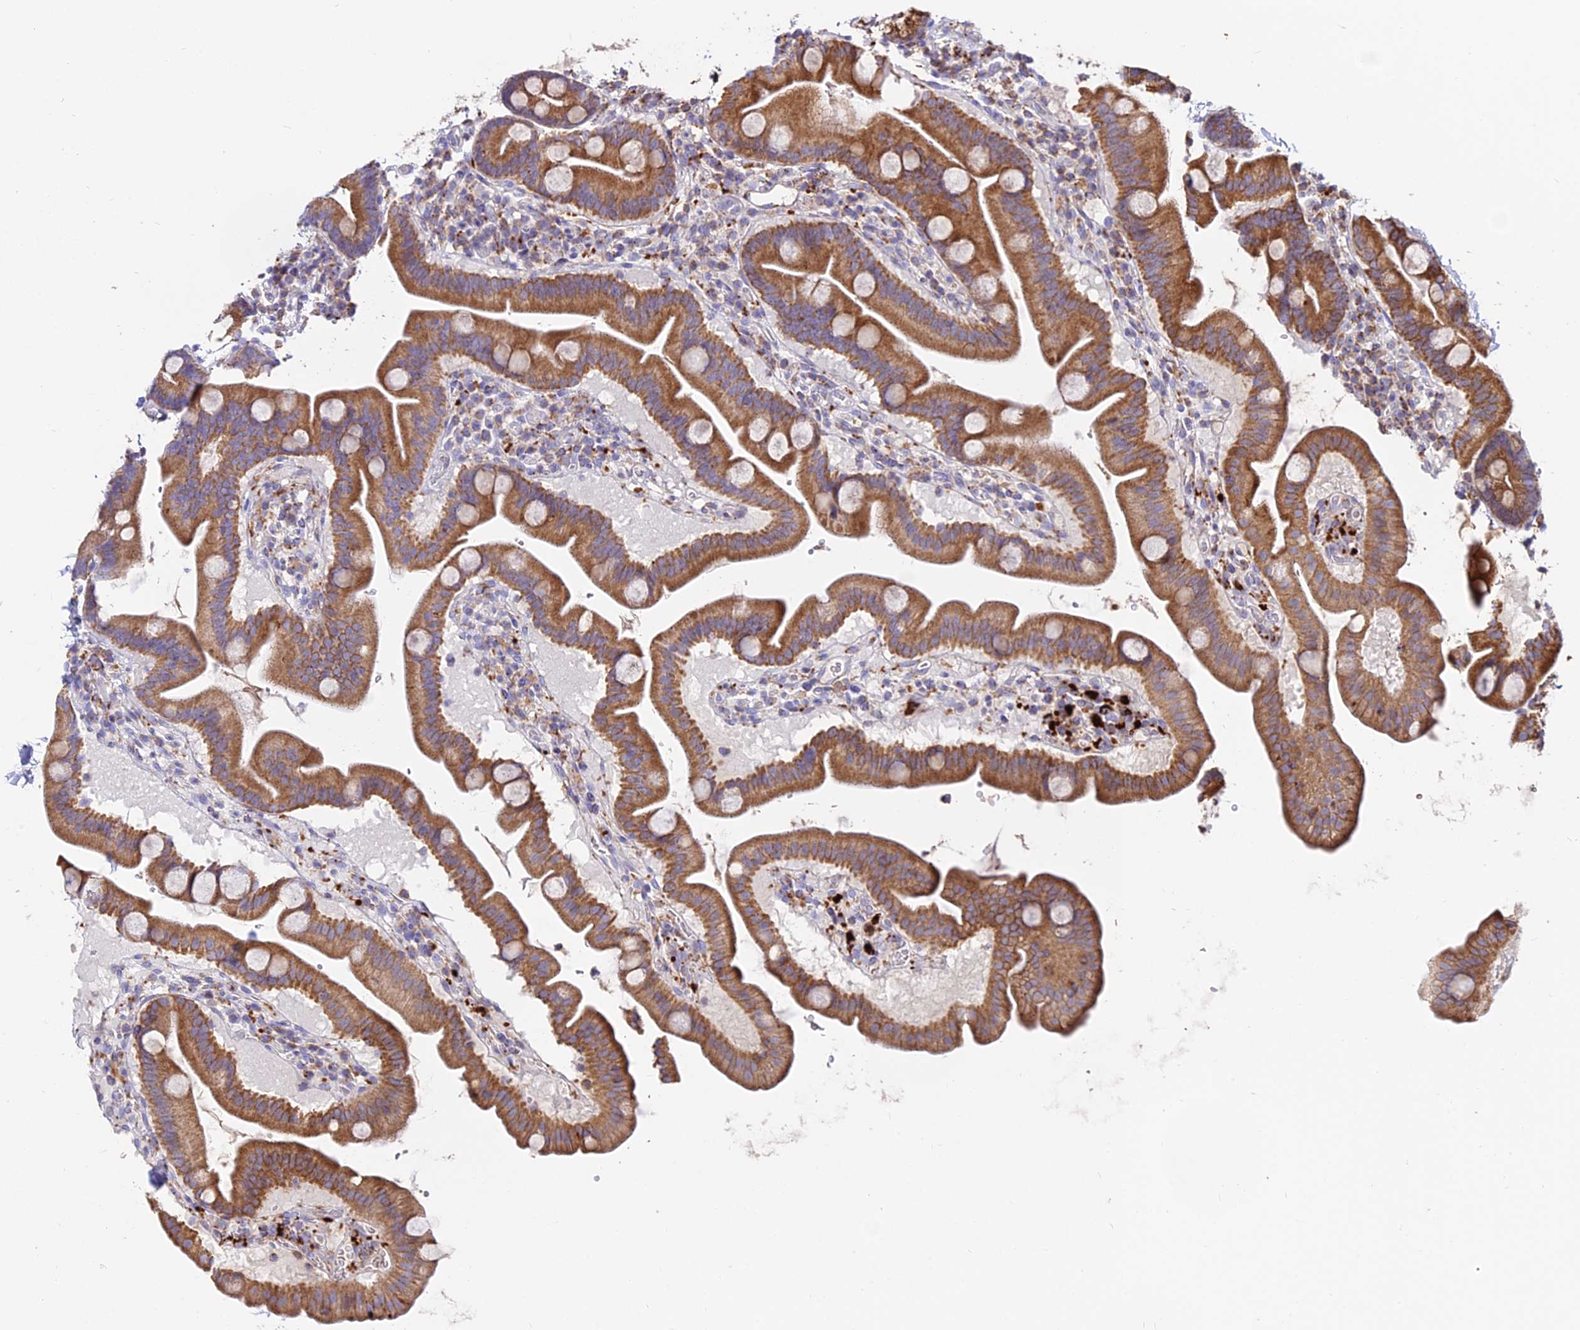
{"staining": {"intensity": "moderate", "quantity": ">75%", "location": "cytoplasmic/membranous"}, "tissue": "duodenum", "cell_type": "Glandular cells", "image_type": "normal", "snomed": [{"axis": "morphology", "description": "Normal tissue, NOS"}, {"axis": "topography", "description": "Duodenum"}], "caption": "A high-resolution histopathology image shows immunohistochemistry staining of benign duodenum, which reveals moderate cytoplasmic/membranous expression in about >75% of glandular cells. Nuclei are stained in blue.", "gene": "PNLIPRP3", "patient": {"sex": "male", "age": 54}}